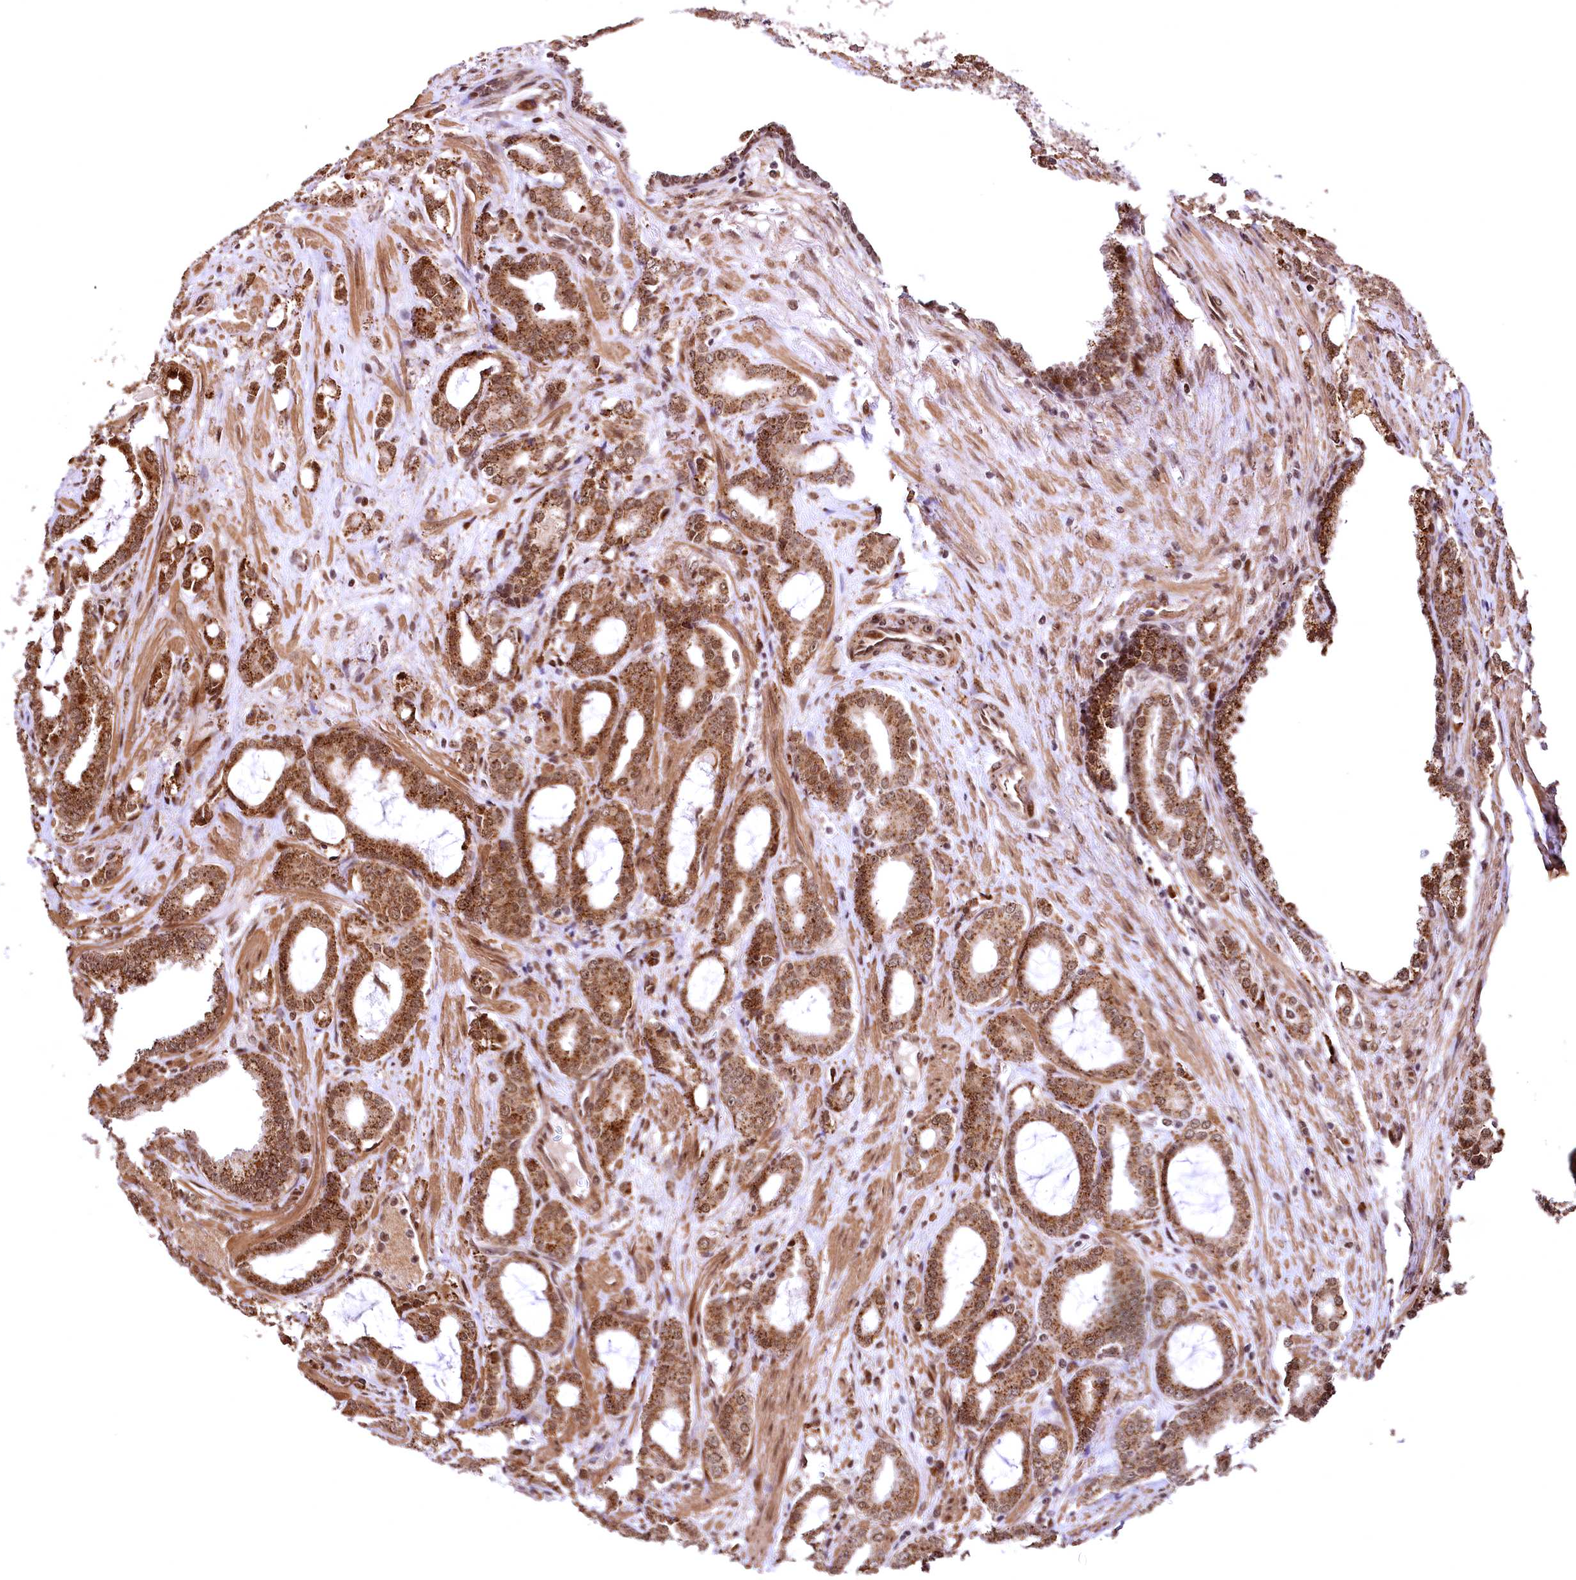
{"staining": {"intensity": "moderate", "quantity": ">75%", "location": "cytoplasmic/membranous"}, "tissue": "prostate cancer", "cell_type": "Tumor cells", "image_type": "cancer", "snomed": [{"axis": "morphology", "description": "Adenocarcinoma, High grade"}, {"axis": "topography", "description": "Prostate"}], "caption": "This micrograph displays IHC staining of human adenocarcinoma (high-grade) (prostate), with medium moderate cytoplasmic/membranous positivity in about >75% of tumor cells.", "gene": "PDS5B", "patient": {"sex": "male", "age": 72}}